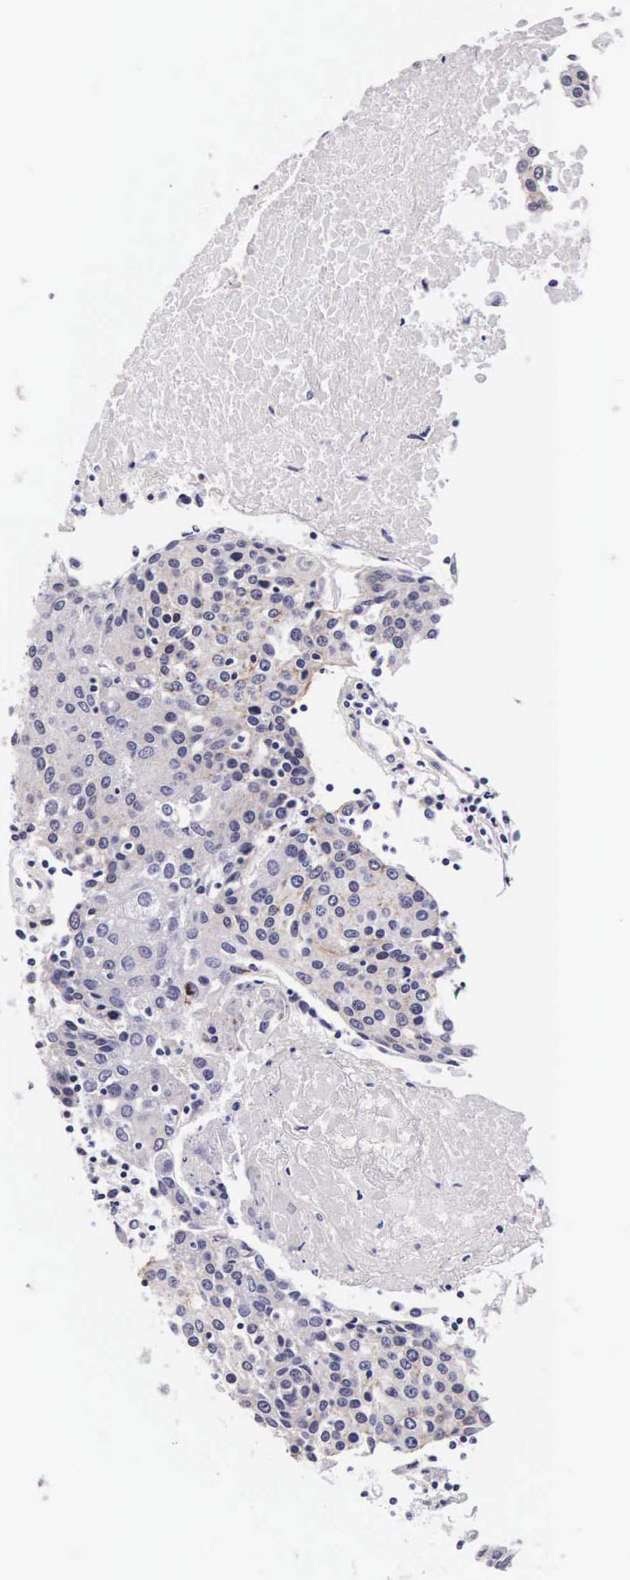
{"staining": {"intensity": "weak", "quantity": "<25%", "location": "cytoplasmic/membranous"}, "tissue": "urothelial cancer", "cell_type": "Tumor cells", "image_type": "cancer", "snomed": [{"axis": "morphology", "description": "Urothelial carcinoma, High grade"}, {"axis": "topography", "description": "Urinary bladder"}], "caption": "Urothelial cancer was stained to show a protein in brown. There is no significant positivity in tumor cells.", "gene": "PHETA2", "patient": {"sex": "female", "age": 85}}